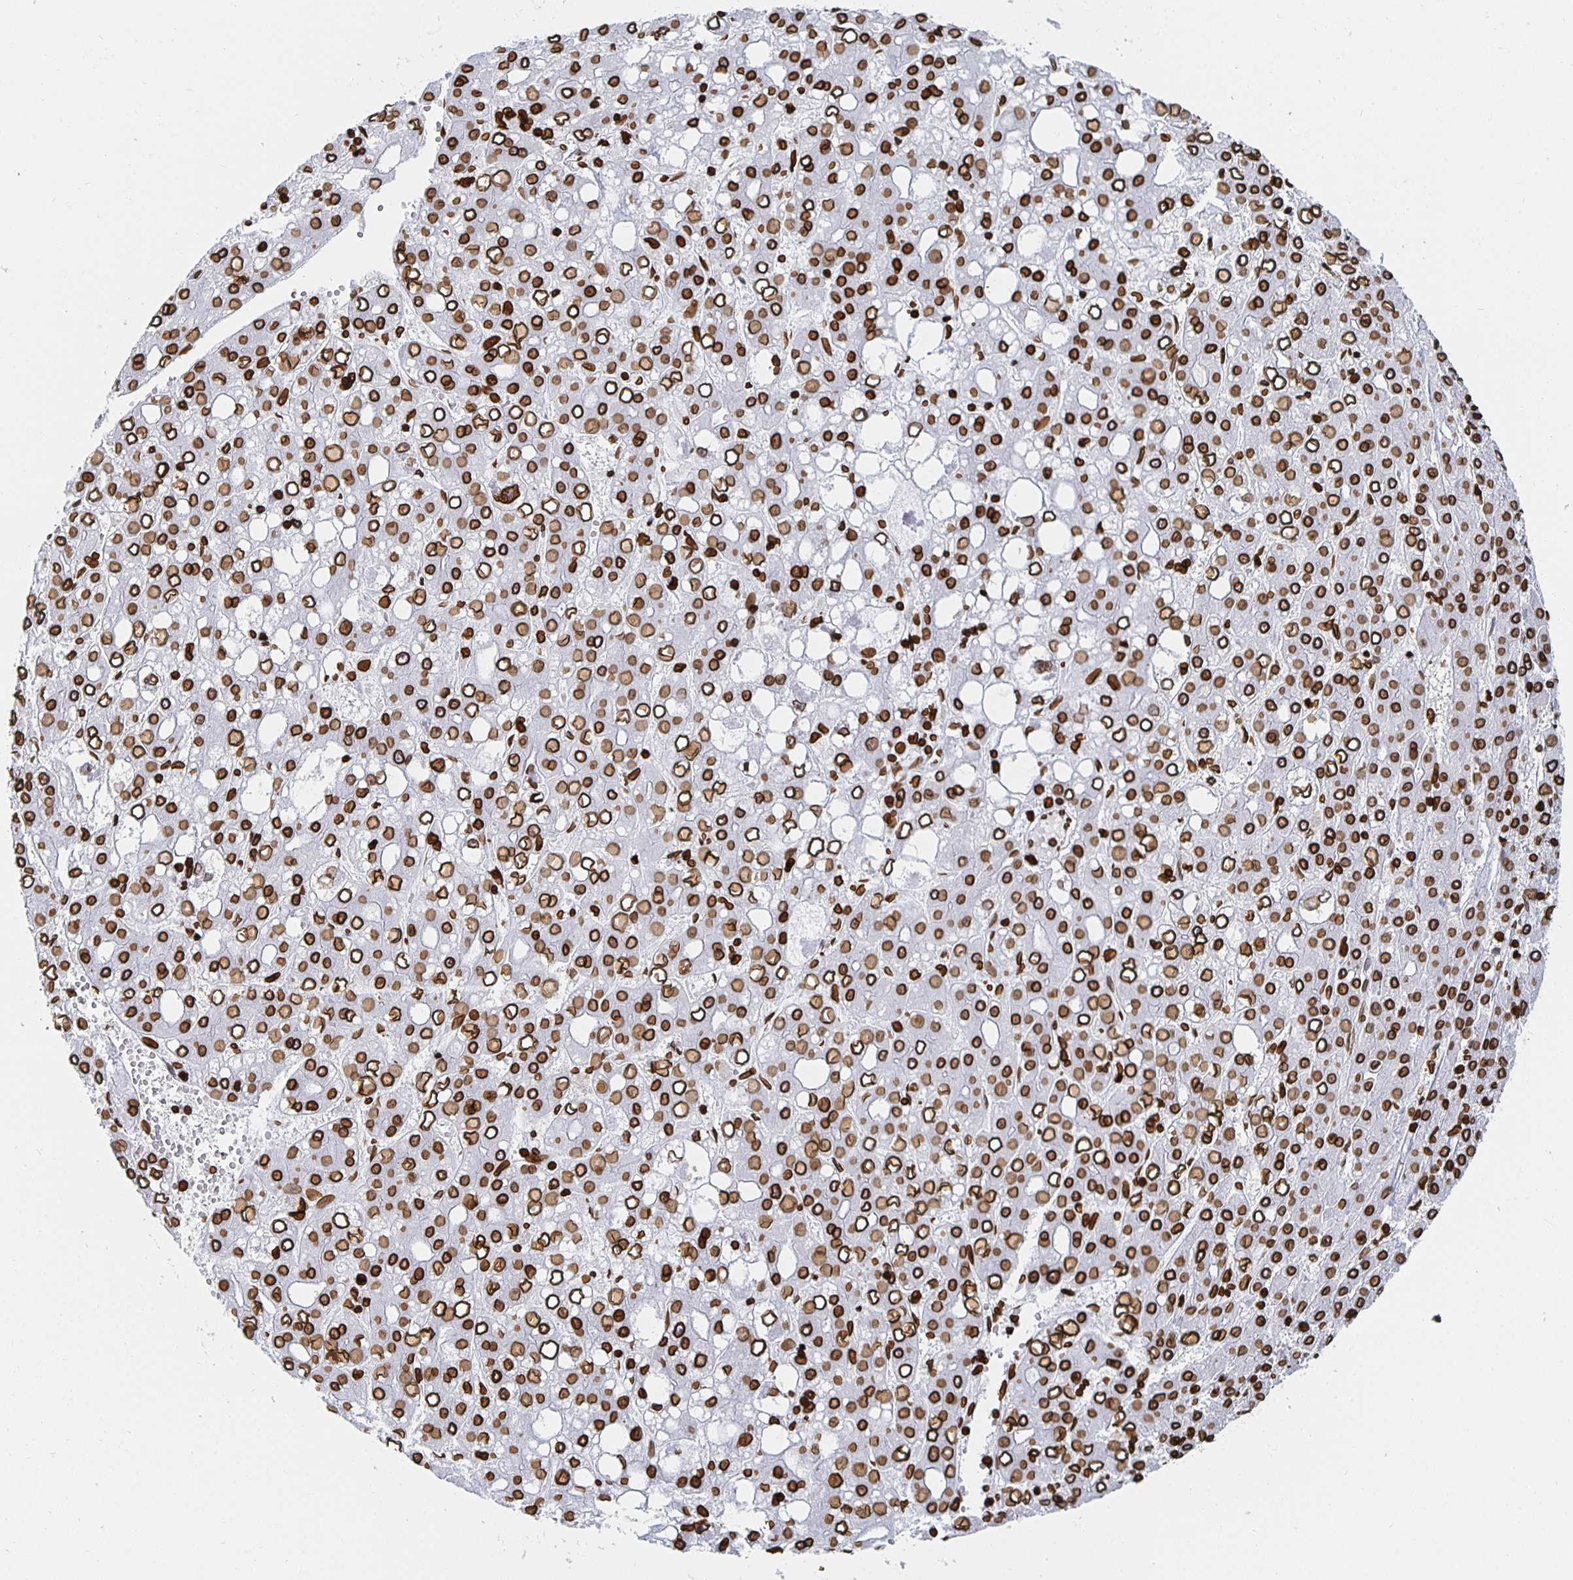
{"staining": {"intensity": "strong", "quantity": ">75%", "location": "cytoplasmic/membranous,nuclear"}, "tissue": "liver cancer", "cell_type": "Tumor cells", "image_type": "cancer", "snomed": [{"axis": "morphology", "description": "Carcinoma, Hepatocellular, NOS"}, {"axis": "topography", "description": "Liver"}], "caption": "Immunohistochemistry micrograph of neoplastic tissue: liver cancer (hepatocellular carcinoma) stained using immunohistochemistry (IHC) exhibits high levels of strong protein expression localized specifically in the cytoplasmic/membranous and nuclear of tumor cells, appearing as a cytoplasmic/membranous and nuclear brown color.", "gene": "LMNB1", "patient": {"sex": "male", "age": 65}}